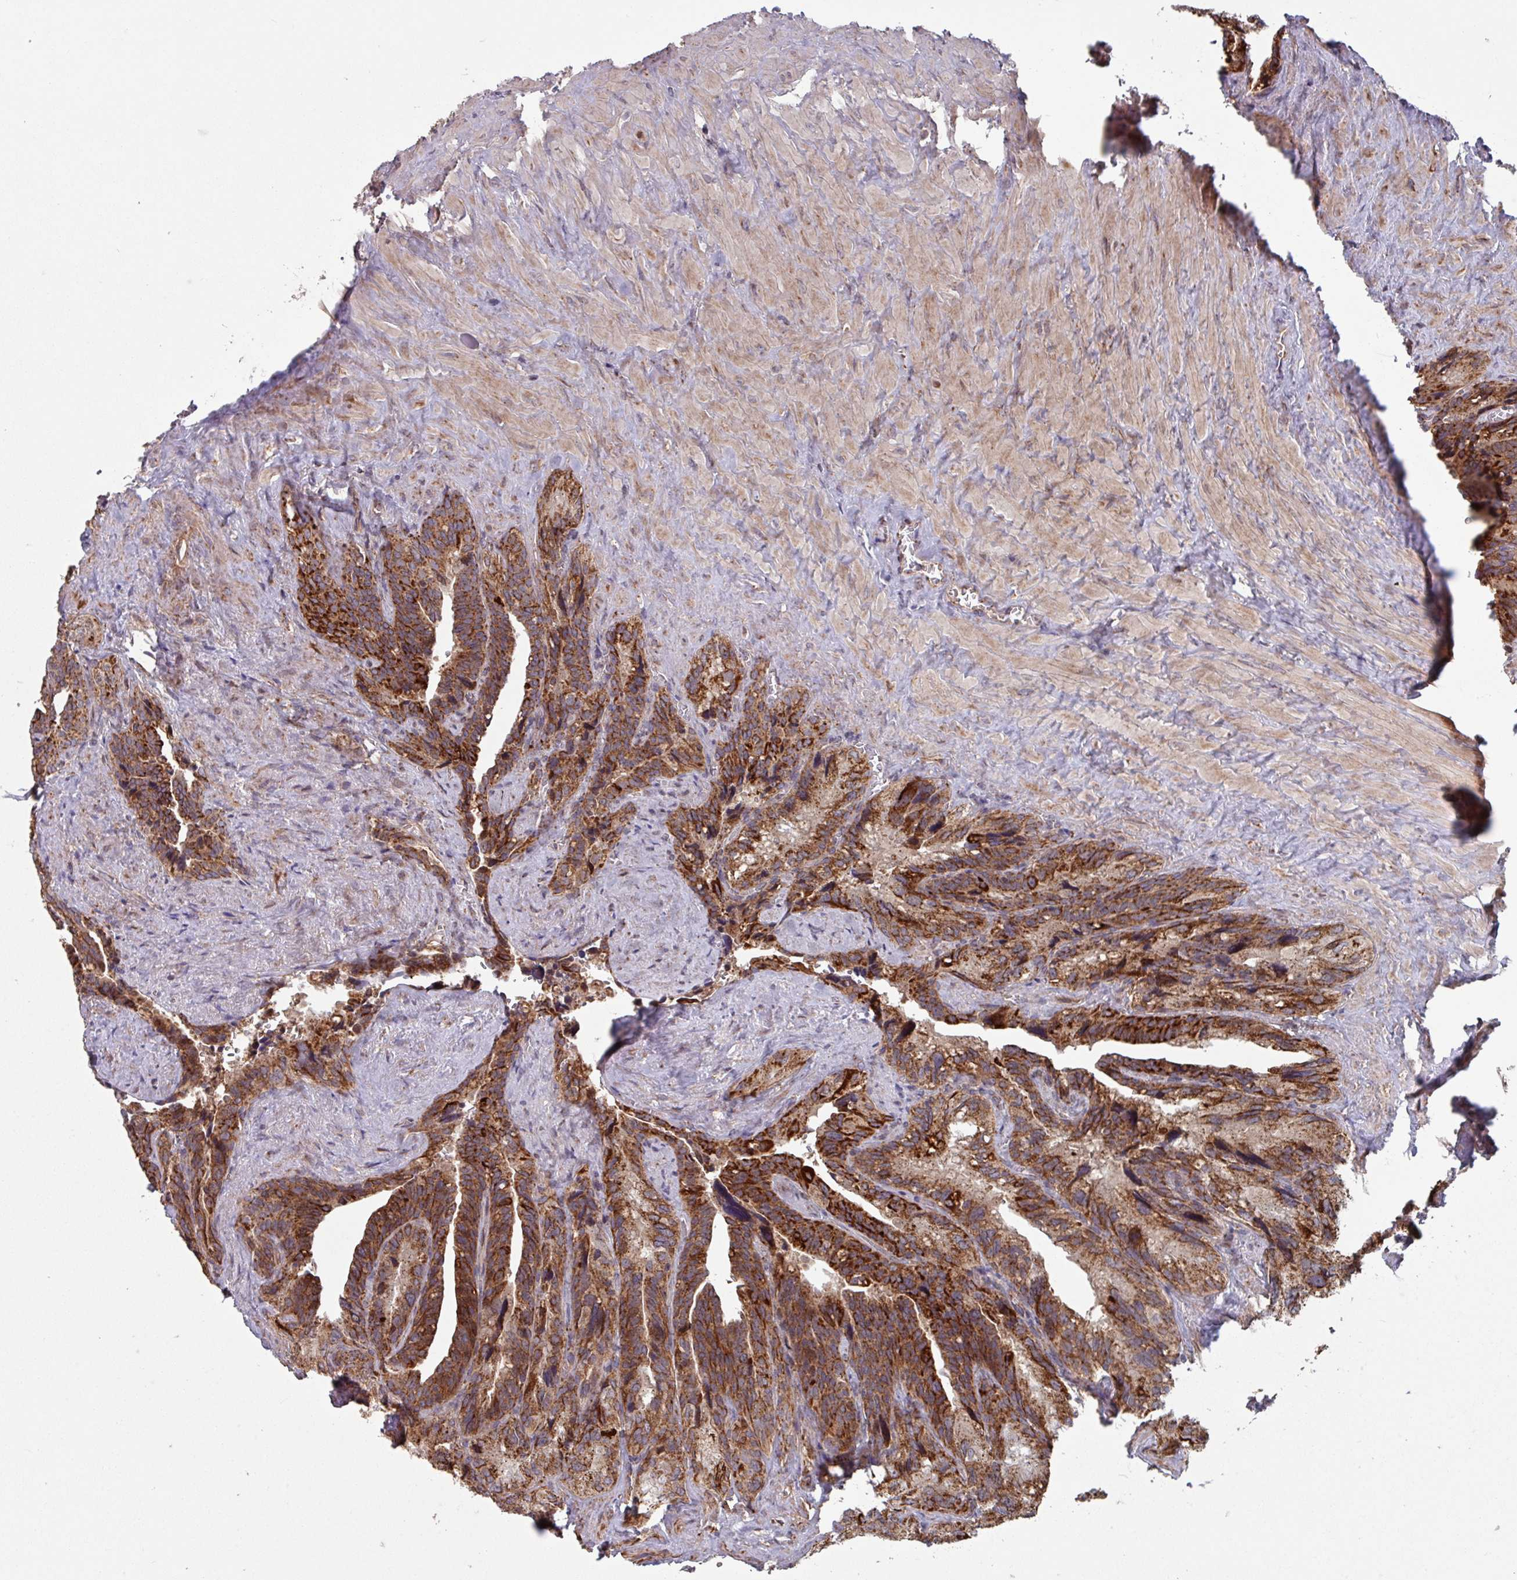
{"staining": {"intensity": "strong", "quantity": ">75%", "location": "cytoplasmic/membranous"}, "tissue": "seminal vesicle", "cell_type": "Glandular cells", "image_type": "normal", "snomed": [{"axis": "morphology", "description": "Normal tissue, NOS"}, {"axis": "topography", "description": "Seminal veicle"}], "caption": "Immunohistochemical staining of benign seminal vesicle shows >75% levels of strong cytoplasmic/membranous protein positivity in approximately >75% of glandular cells.", "gene": "COX7C", "patient": {"sex": "male", "age": 68}}